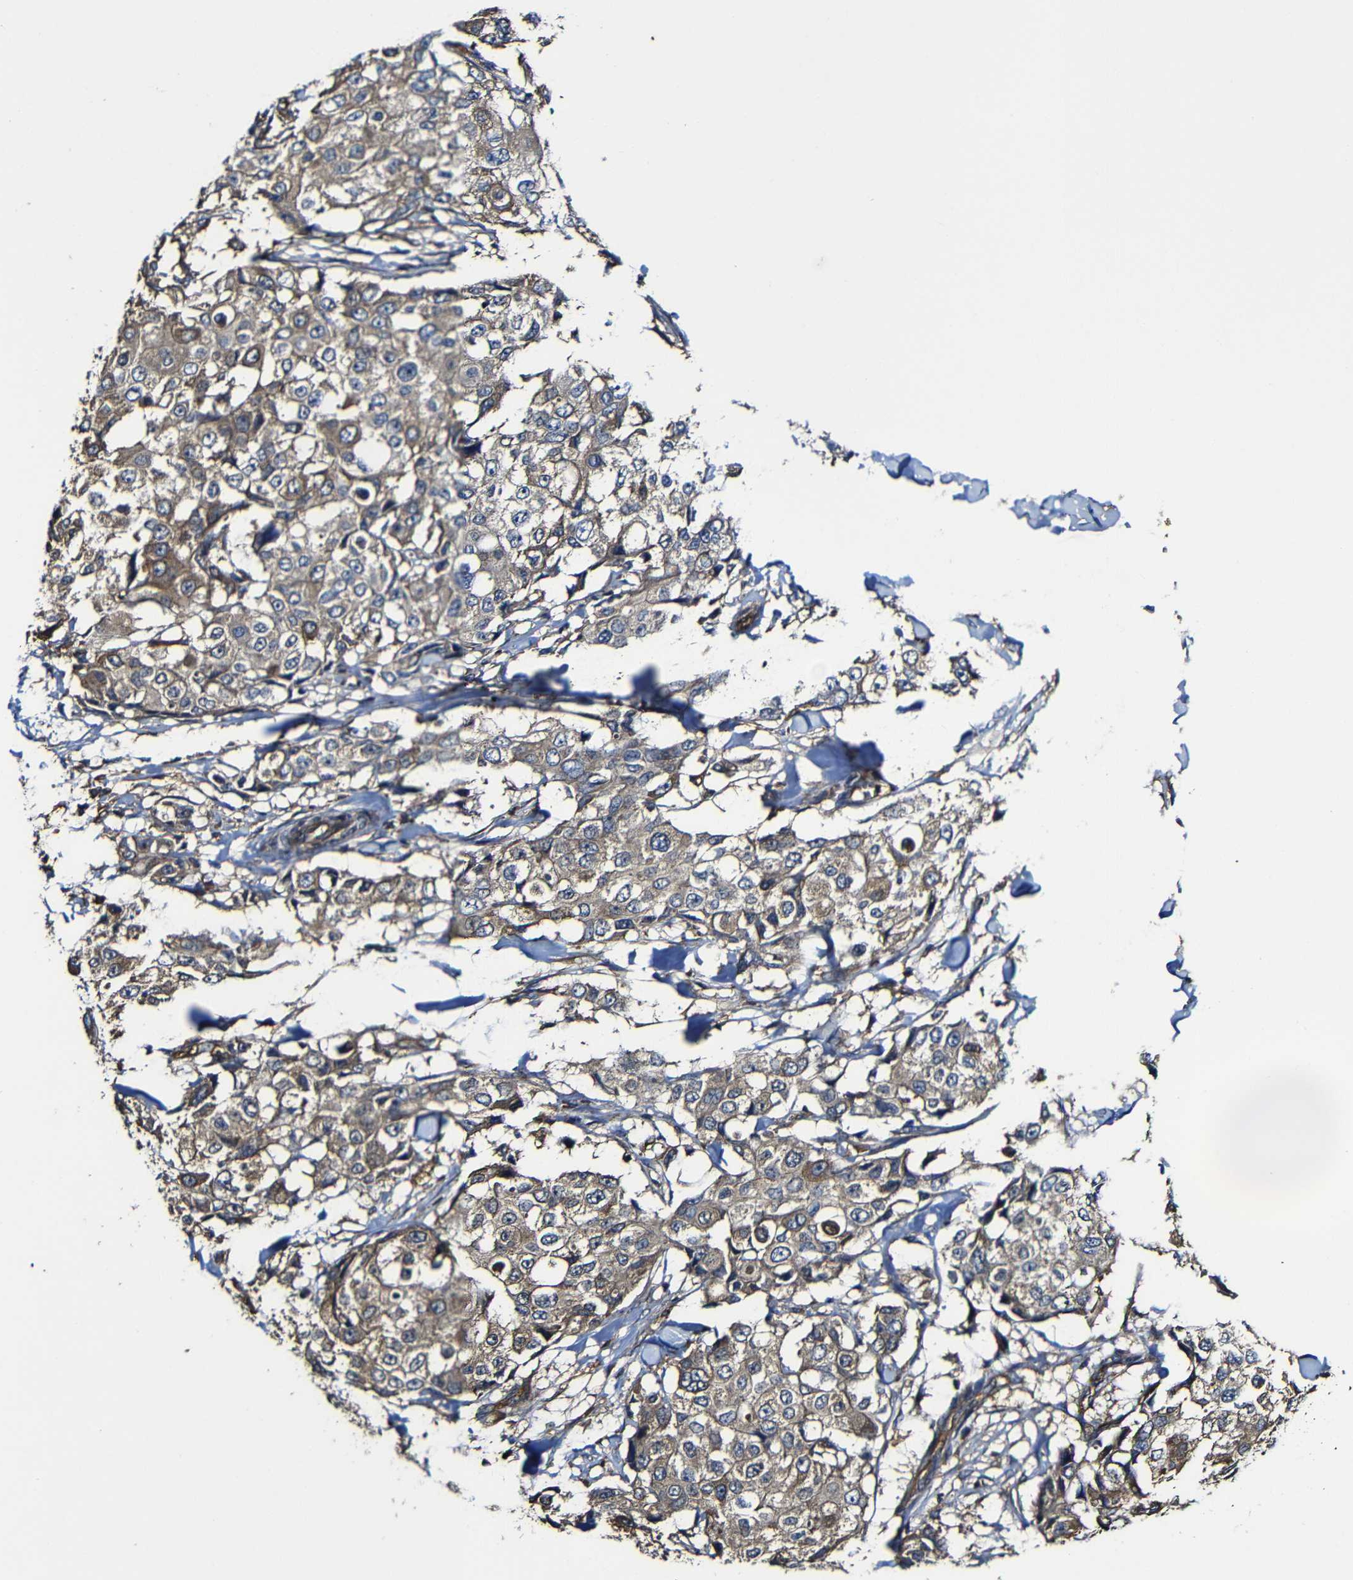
{"staining": {"intensity": "weak", "quantity": ">75%", "location": "cytoplasmic/membranous"}, "tissue": "breast cancer", "cell_type": "Tumor cells", "image_type": "cancer", "snomed": [{"axis": "morphology", "description": "Duct carcinoma"}, {"axis": "topography", "description": "Breast"}], "caption": "The photomicrograph displays a brown stain indicating the presence of a protein in the cytoplasmic/membranous of tumor cells in breast intraductal carcinoma. (Stains: DAB (3,3'-diaminobenzidine) in brown, nuclei in blue, Microscopy: brightfield microscopy at high magnification).", "gene": "MSN", "patient": {"sex": "female", "age": 27}}